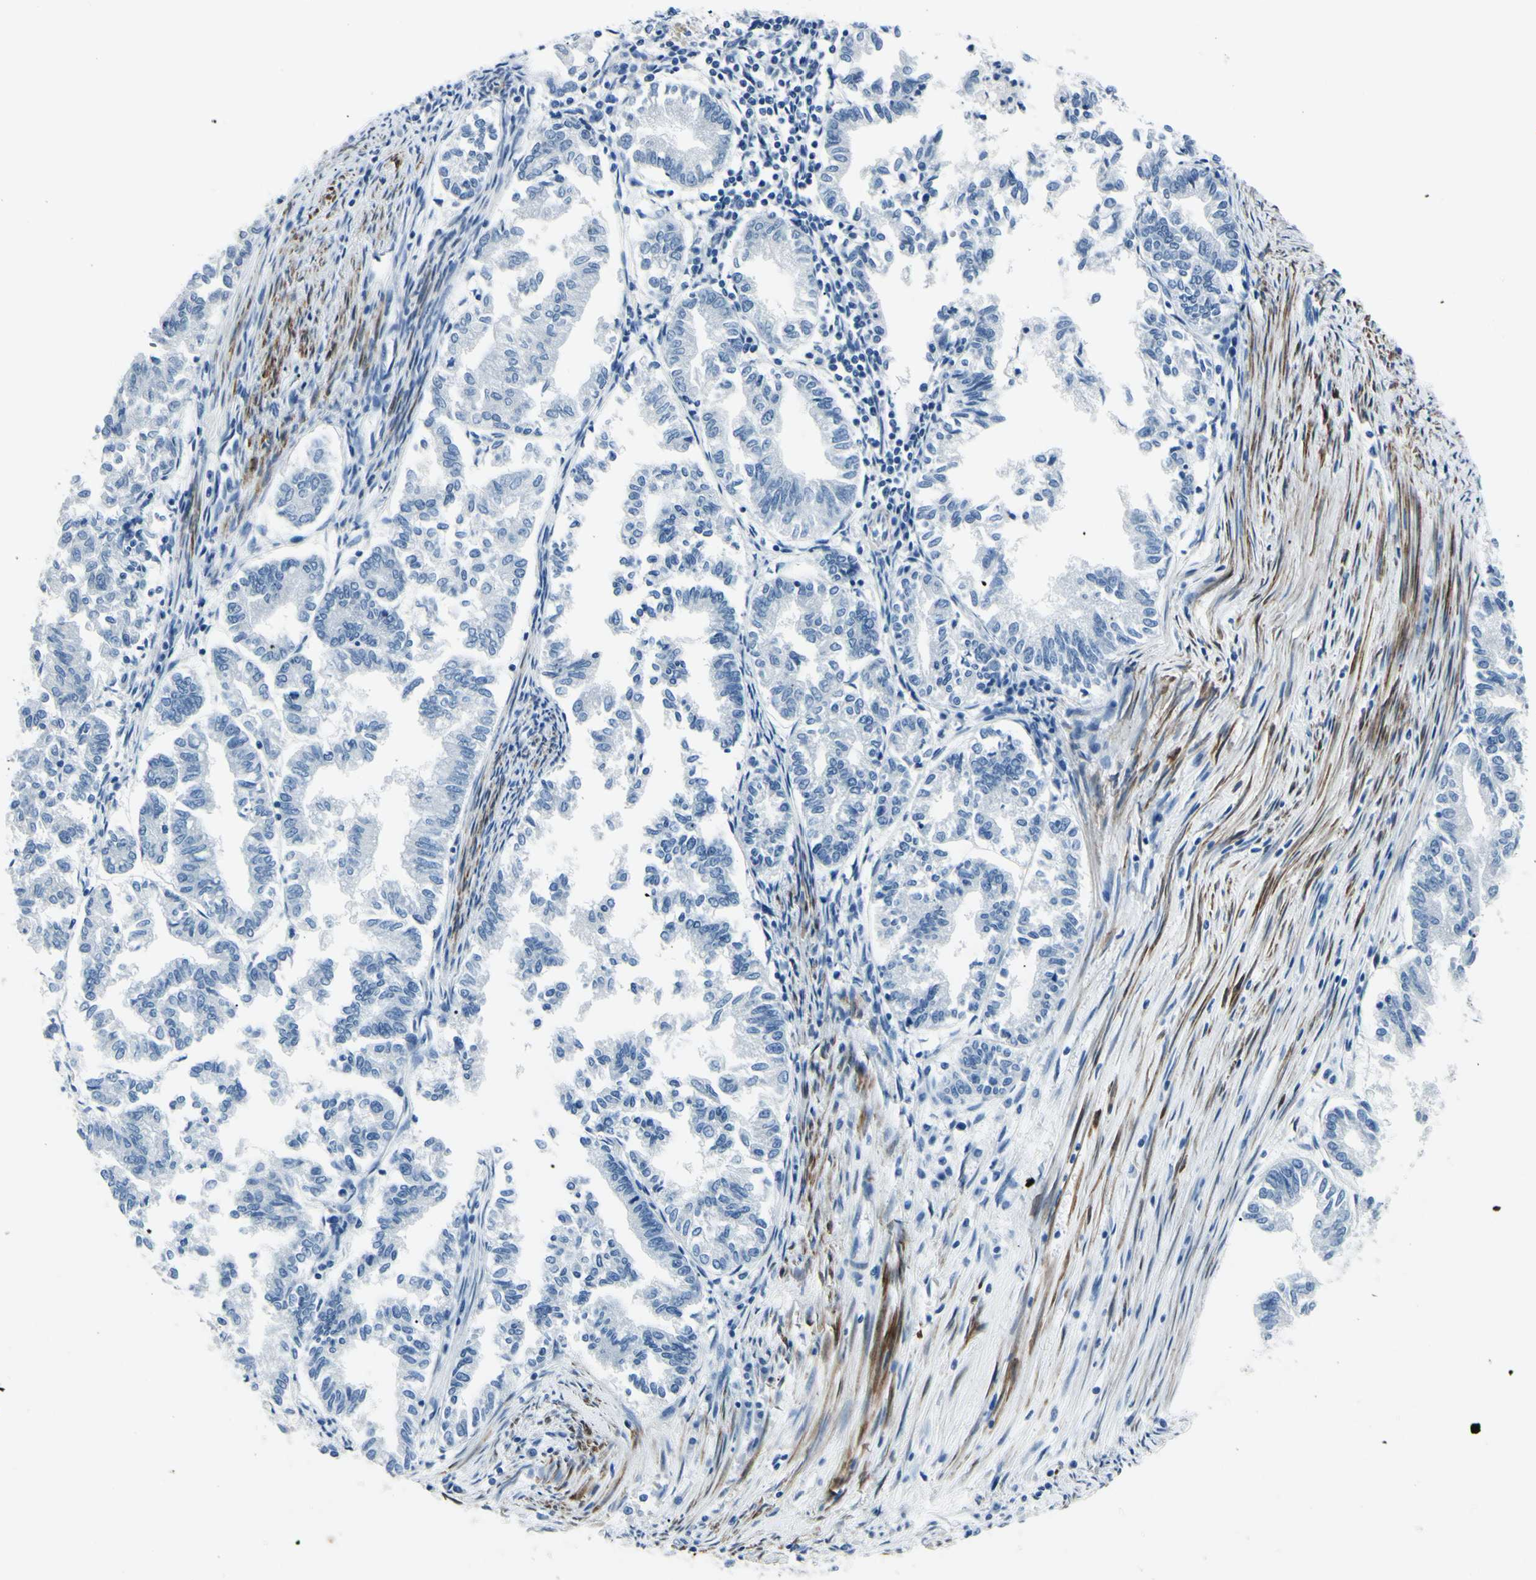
{"staining": {"intensity": "negative", "quantity": "none", "location": "none"}, "tissue": "endometrial cancer", "cell_type": "Tumor cells", "image_type": "cancer", "snomed": [{"axis": "morphology", "description": "Necrosis, NOS"}, {"axis": "morphology", "description": "Adenocarcinoma, NOS"}, {"axis": "topography", "description": "Endometrium"}], "caption": "Immunohistochemical staining of human endometrial cancer exhibits no significant staining in tumor cells.", "gene": "CDH15", "patient": {"sex": "female", "age": 79}}